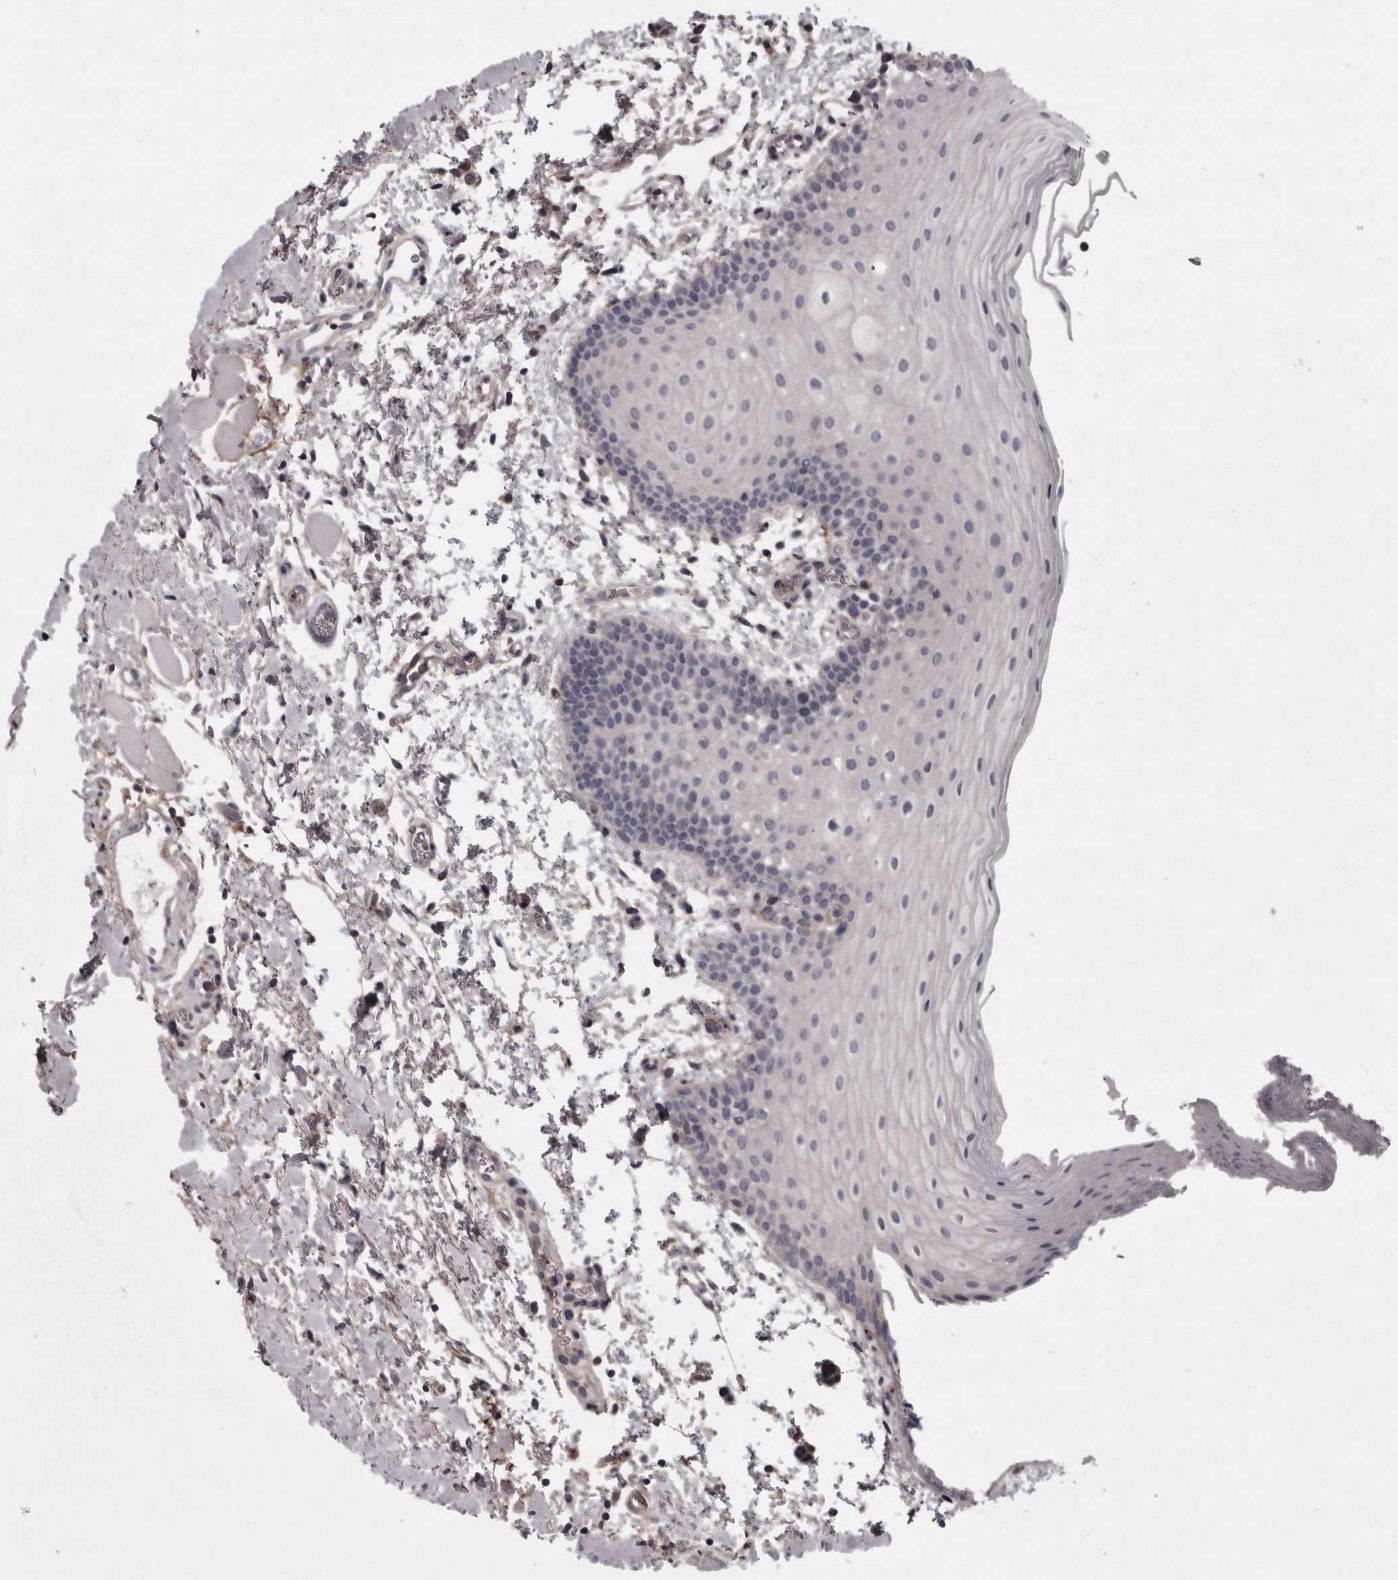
{"staining": {"intensity": "negative", "quantity": "none", "location": "none"}, "tissue": "oral mucosa", "cell_type": "Squamous epithelial cells", "image_type": "normal", "snomed": [{"axis": "morphology", "description": "Normal tissue, NOS"}, {"axis": "topography", "description": "Oral tissue"}], "caption": "Immunohistochemical staining of benign human oral mucosa reveals no significant staining in squamous epithelial cells. (DAB (3,3'-diaminobenzidine) IHC, high magnification).", "gene": "RSU1", "patient": {"sex": "male", "age": 62}}